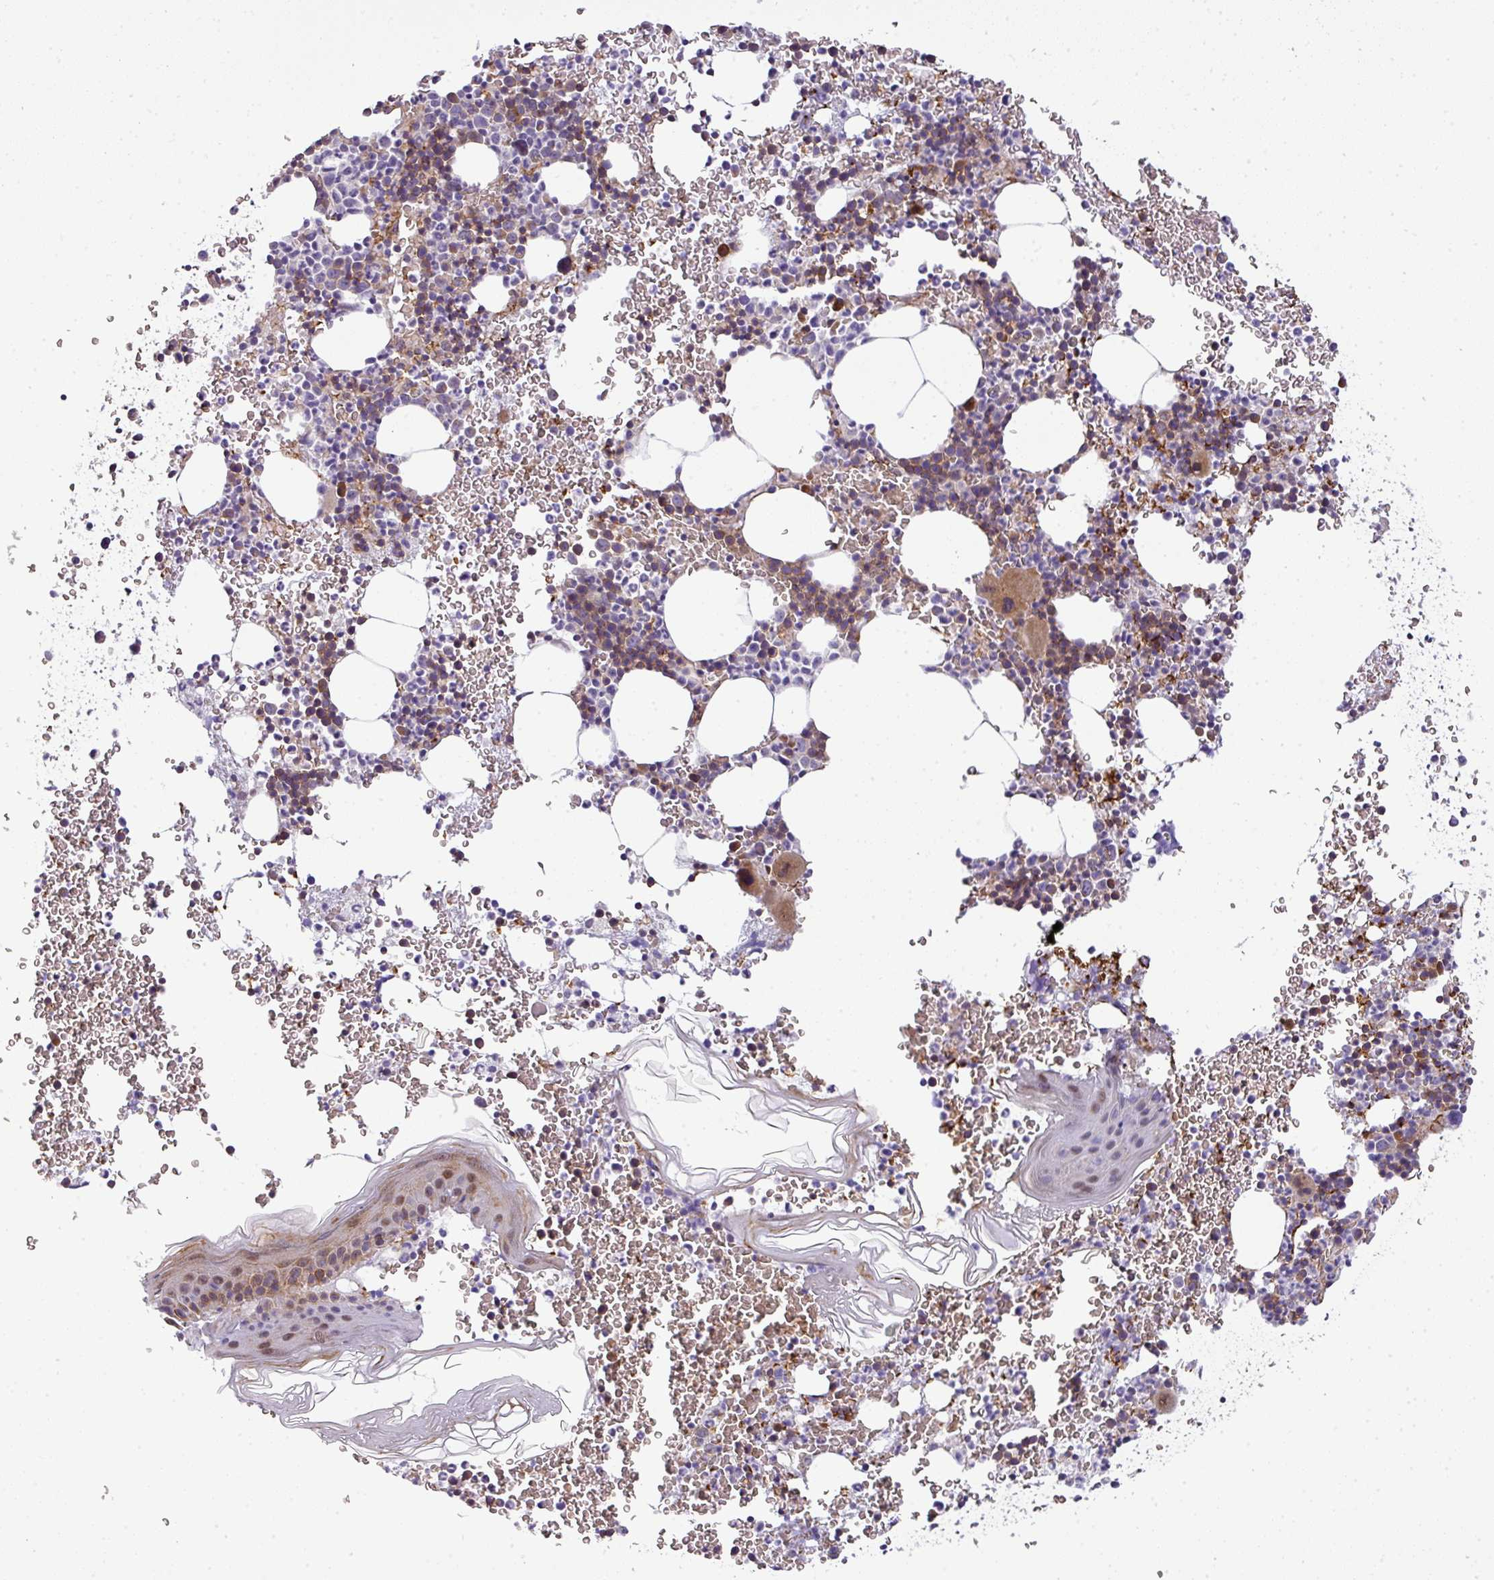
{"staining": {"intensity": "moderate", "quantity": "<25%", "location": "cytoplasmic/membranous"}, "tissue": "bone marrow", "cell_type": "Hematopoietic cells", "image_type": "normal", "snomed": [{"axis": "morphology", "description": "Normal tissue, NOS"}, {"axis": "topography", "description": "Bone marrow"}], "caption": "A low amount of moderate cytoplasmic/membranous positivity is seen in about <25% of hematopoietic cells in normal bone marrow. (brown staining indicates protein expression, while blue staining denotes nuclei).", "gene": "ATP6V1F", "patient": {"sex": "male", "age": 61}}